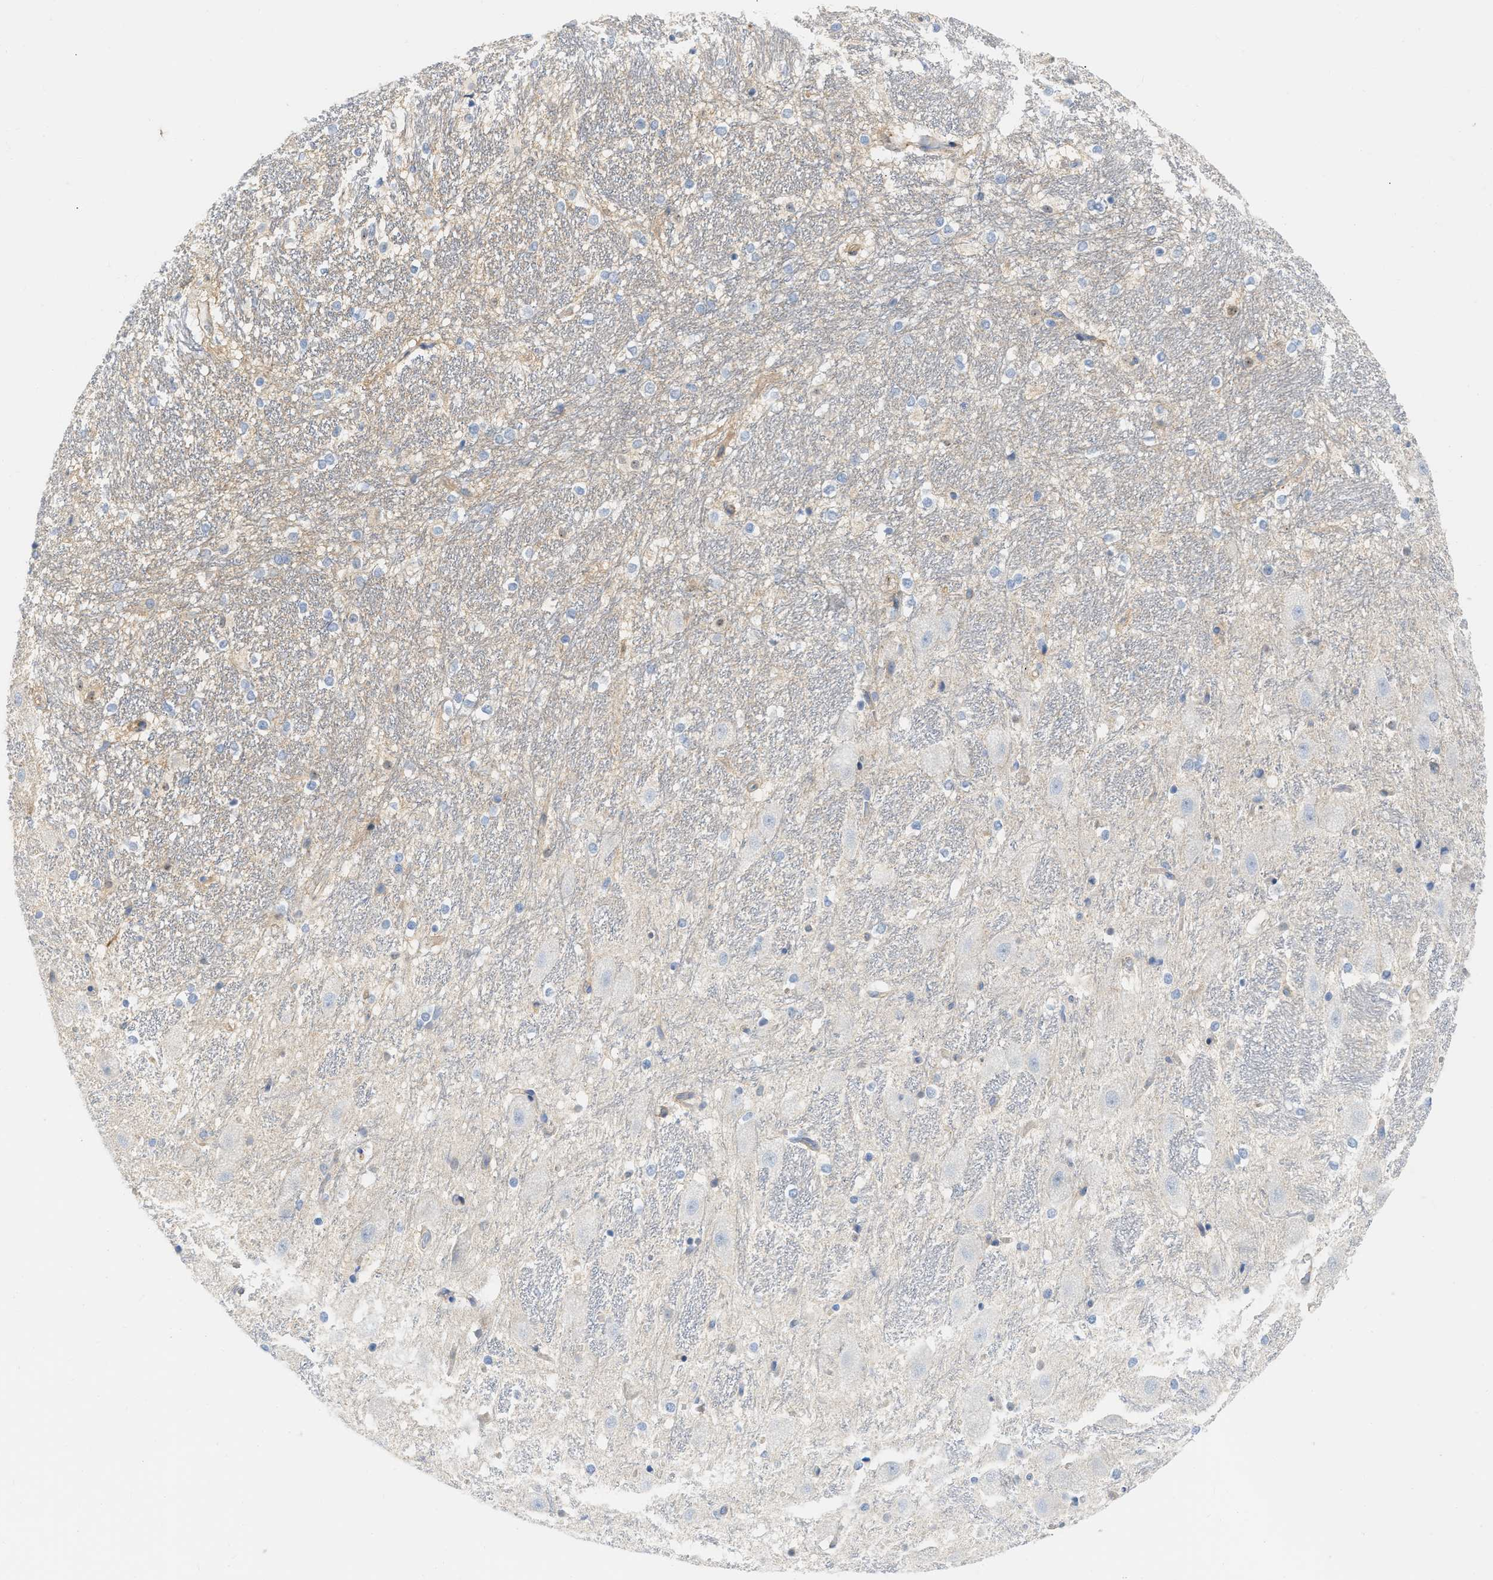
{"staining": {"intensity": "negative", "quantity": "none", "location": "none"}, "tissue": "hippocampus", "cell_type": "Glial cells", "image_type": "normal", "snomed": [{"axis": "morphology", "description": "Normal tissue, NOS"}, {"axis": "topography", "description": "Hippocampus"}], "caption": "High magnification brightfield microscopy of unremarkable hippocampus stained with DAB (brown) and counterstained with hematoxylin (blue): glial cells show no significant expression.", "gene": "FHL1", "patient": {"sex": "female", "age": 19}}